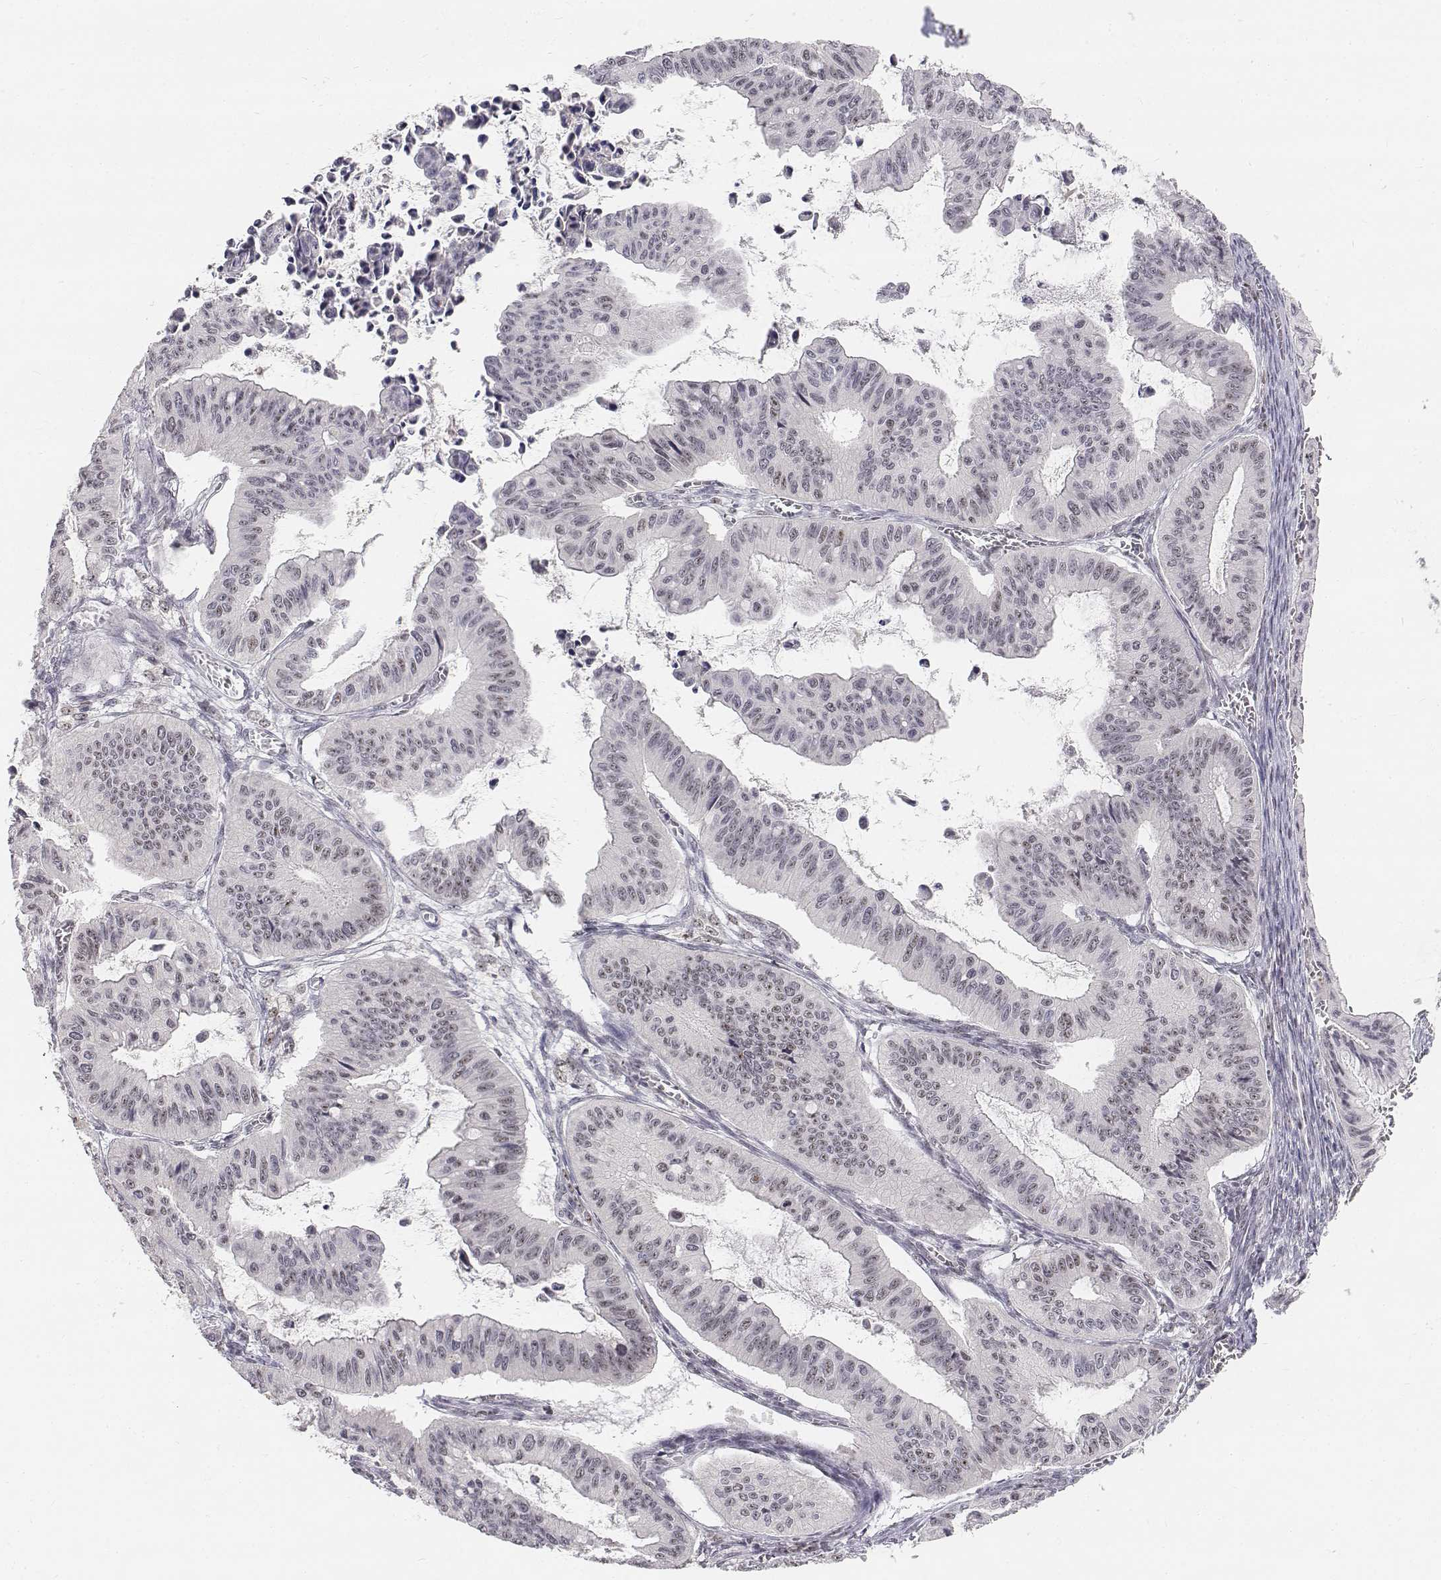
{"staining": {"intensity": "negative", "quantity": "none", "location": "none"}, "tissue": "ovarian cancer", "cell_type": "Tumor cells", "image_type": "cancer", "snomed": [{"axis": "morphology", "description": "Cystadenocarcinoma, mucinous, NOS"}, {"axis": "topography", "description": "Ovary"}], "caption": "Tumor cells are negative for brown protein staining in ovarian cancer.", "gene": "PHF6", "patient": {"sex": "female", "age": 72}}